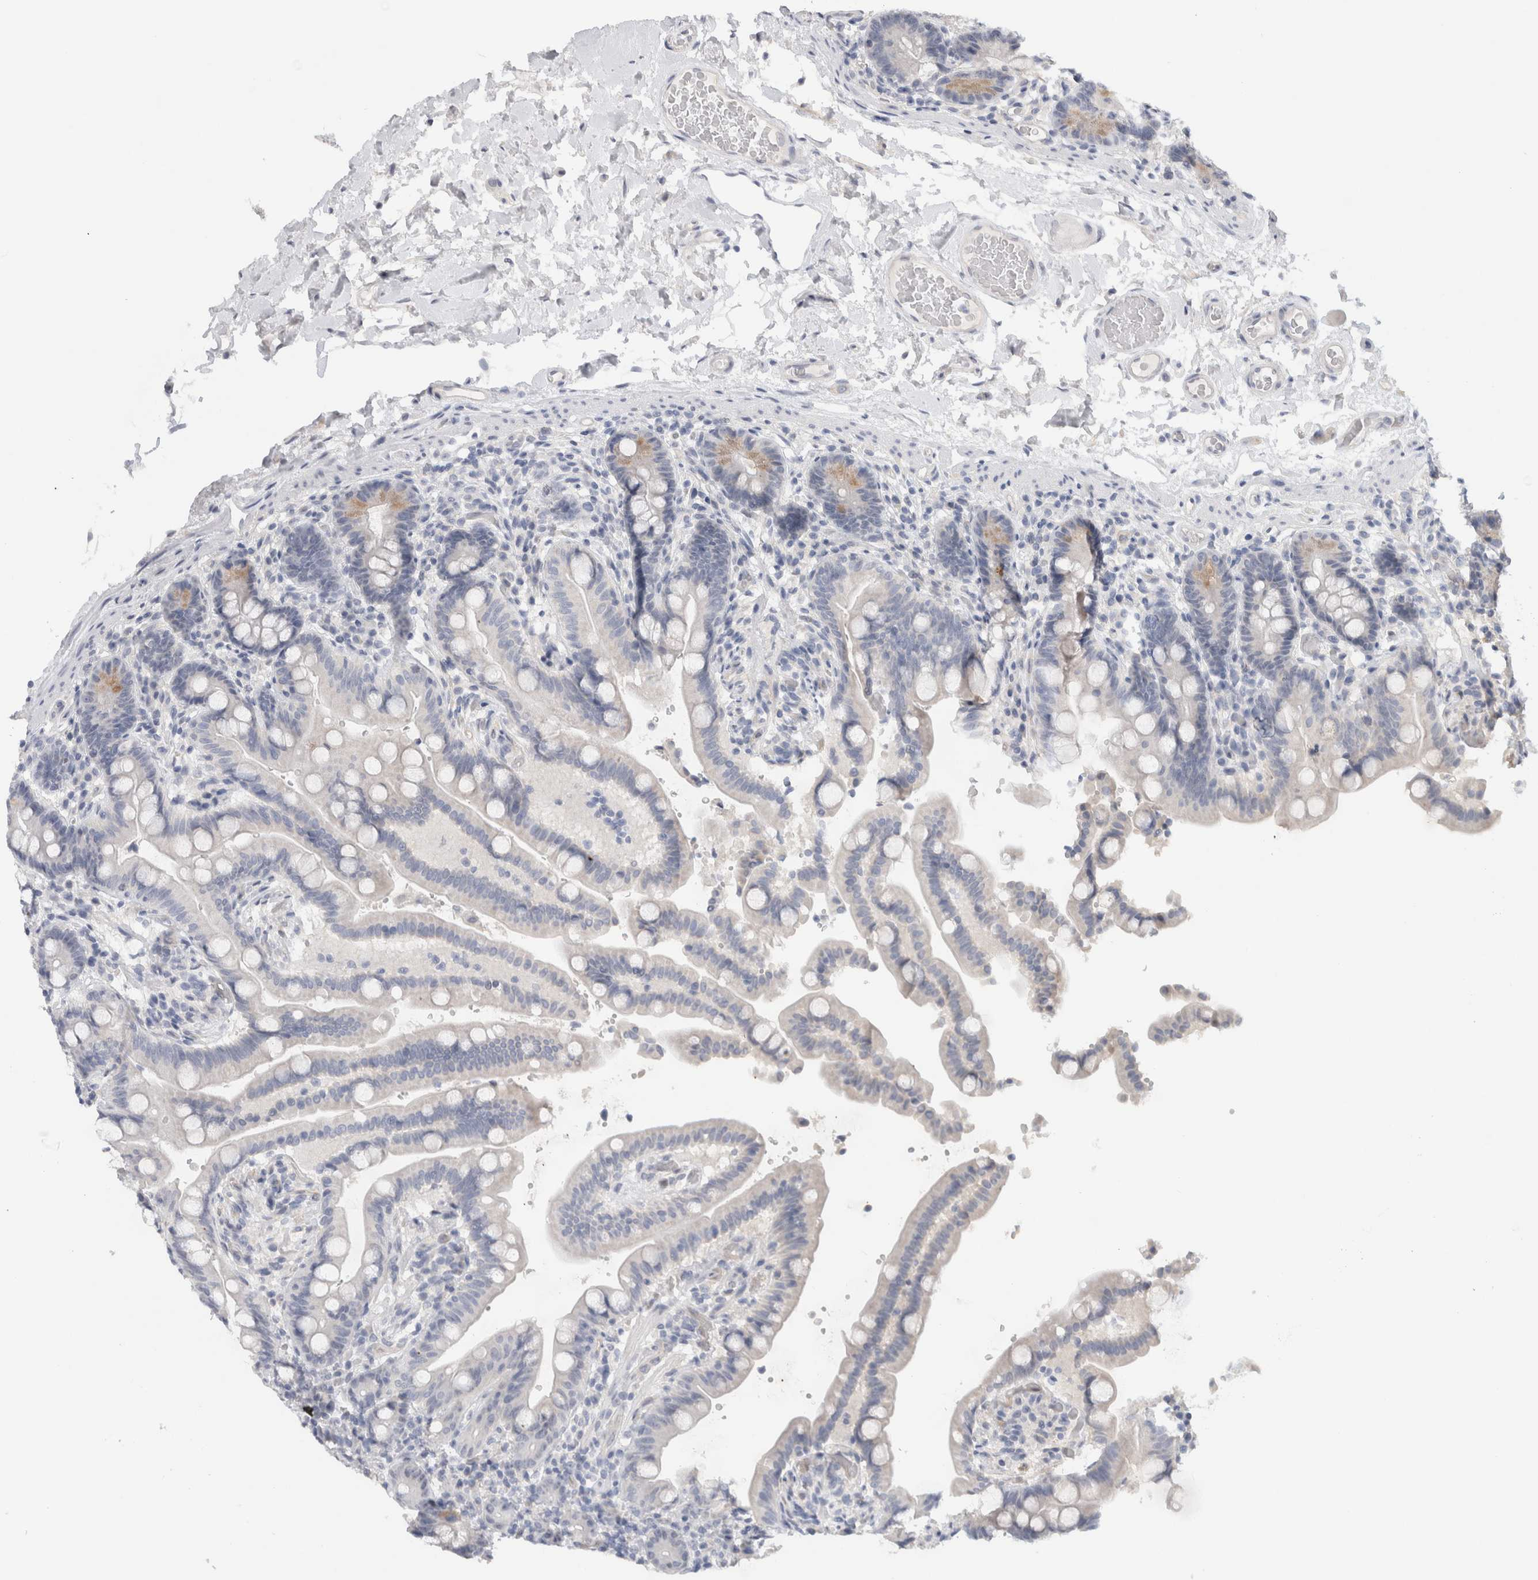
{"staining": {"intensity": "negative", "quantity": "none", "location": "none"}, "tissue": "colon", "cell_type": "Endothelial cells", "image_type": "normal", "snomed": [{"axis": "morphology", "description": "Normal tissue, NOS"}, {"axis": "topography", "description": "Smooth muscle"}, {"axis": "topography", "description": "Colon"}], "caption": "High power microscopy photomicrograph of an immunohistochemistry (IHC) photomicrograph of normal colon, revealing no significant positivity in endothelial cells. (DAB (3,3'-diaminobenzidine) immunohistochemistry (IHC) visualized using brightfield microscopy, high magnification).", "gene": "TONSL", "patient": {"sex": "male", "age": 73}}